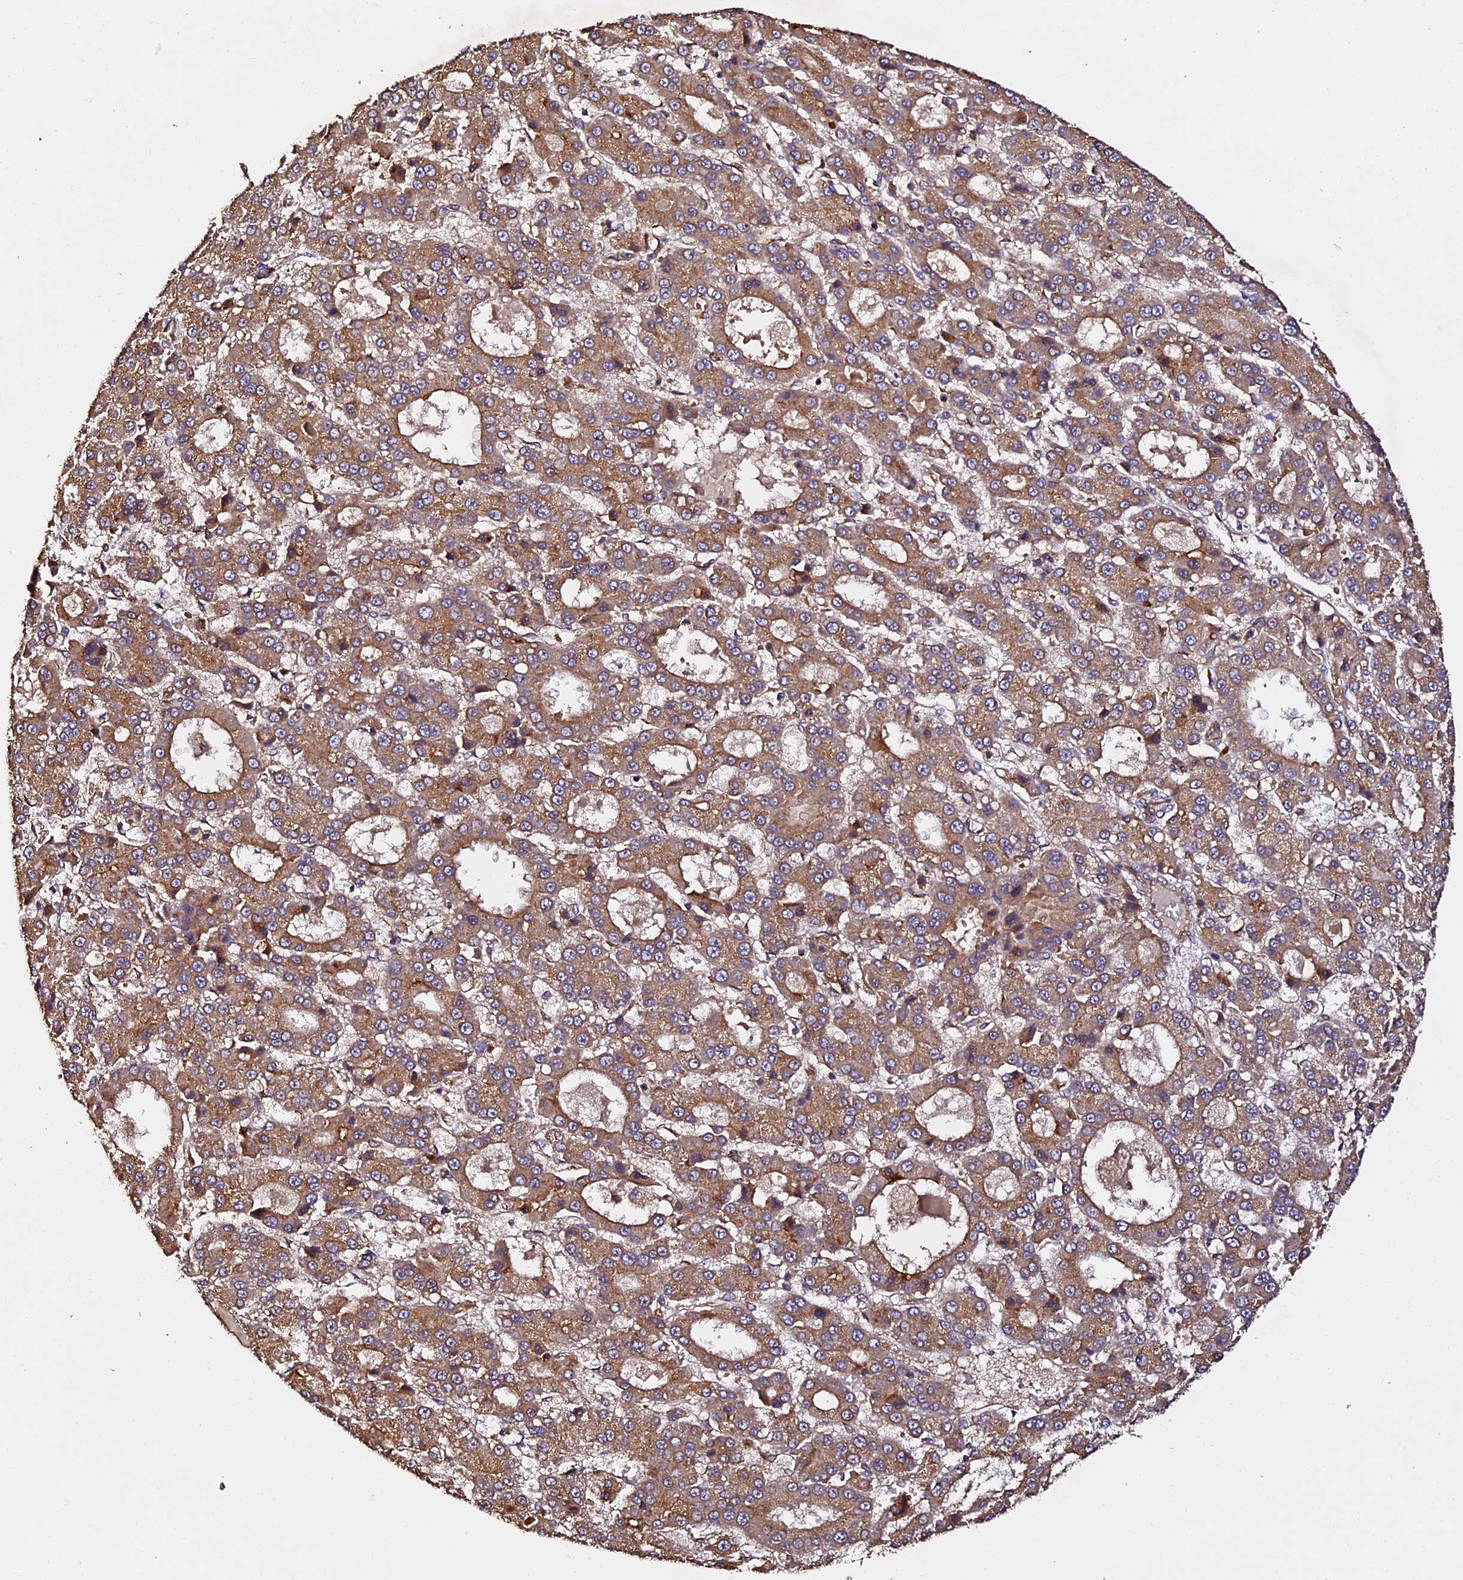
{"staining": {"intensity": "moderate", "quantity": ">75%", "location": "cytoplasmic/membranous"}, "tissue": "liver cancer", "cell_type": "Tumor cells", "image_type": "cancer", "snomed": [{"axis": "morphology", "description": "Carcinoma, Hepatocellular, NOS"}, {"axis": "topography", "description": "Liver"}], "caption": "Human liver cancer (hepatocellular carcinoma) stained with a protein marker displays moderate staining in tumor cells.", "gene": "TDO2", "patient": {"sex": "male", "age": 70}}